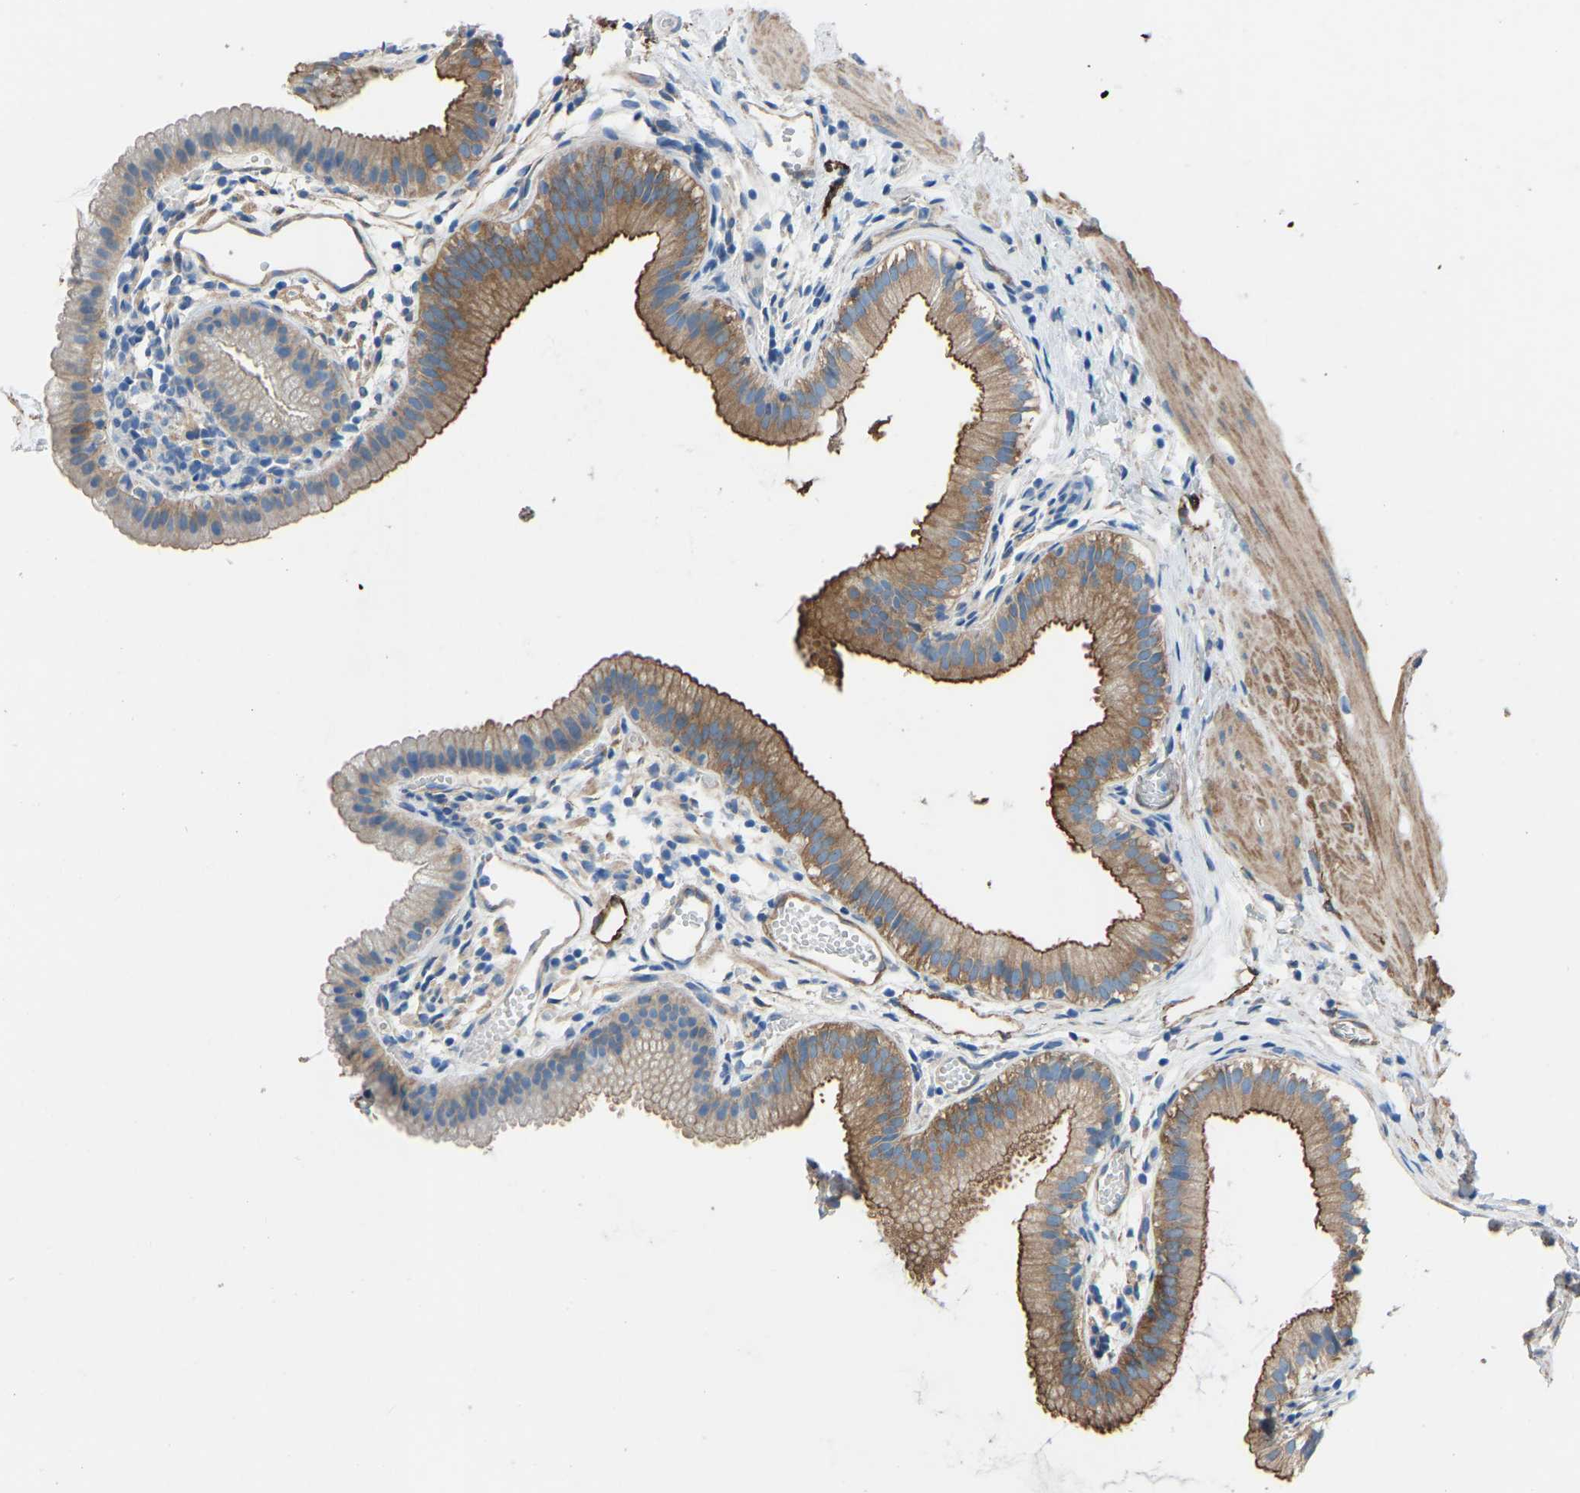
{"staining": {"intensity": "moderate", "quantity": ">75%", "location": "cytoplasmic/membranous"}, "tissue": "gallbladder", "cell_type": "Glandular cells", "image_type": "normal", "snomed": [{"axis": "morphology", "description": "Normal tissue, NOS"}, {"axis": "topography", "description": "Gallbladder"}], "caption": "A high-resolution histopathology image shows IHC staining of benign gallbladder, which exhibits moderate cytoplasmic/membranous positivity in approximately >75% of glandular cells. (DAB IHC, brown staining for protein, blue staining for nuclei).", "gene": "MYH10", "patient": {"sex": "female", "age": 26}}